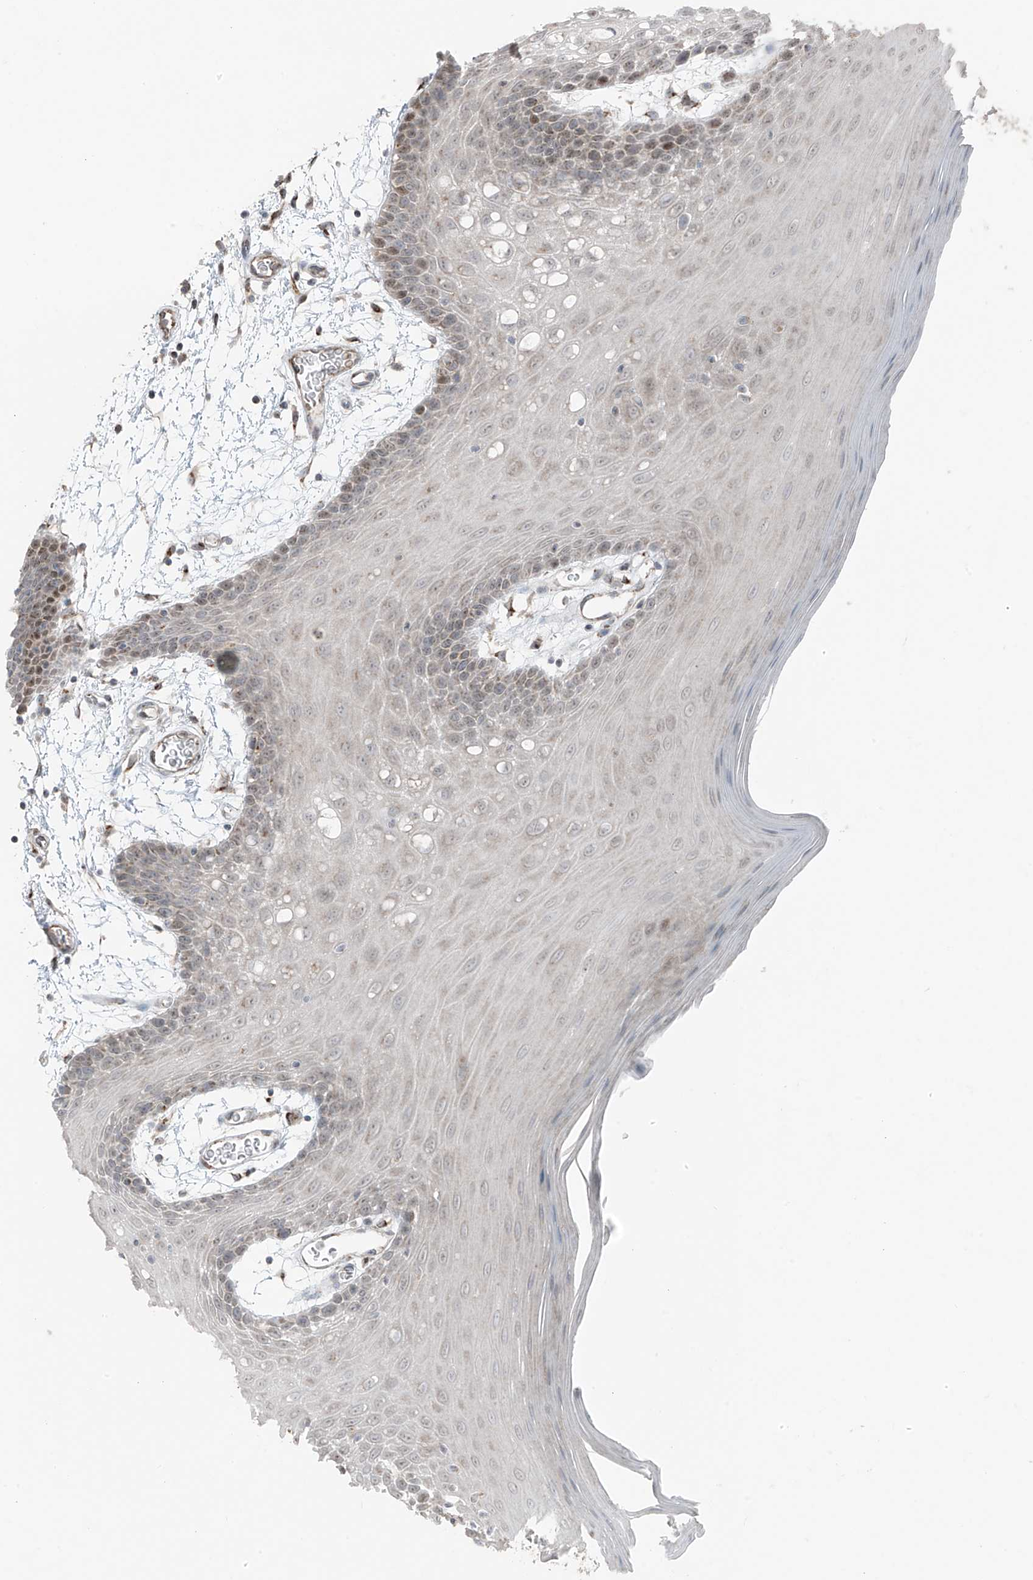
{"staining": {"intensity": "weak", "quantity": "<25%", "location": "cytoplasmic/membranous"}, "tissue": "oral mucosa", "cell_type": "Squamous epithelial cells", "image_type": "normal", "snomed": [{"axis": "morphology", "description": "Normal tissue, NOS"}, {"axis": "topography", "description": "Skeletal muscle"}, {"axis": "topography", "description": "Oral tissue"}, {"axis": "topography", "description": "Salivary gland"}, {"axis": "topography", "description": "Peripheral nerve tissue"}], "caption": "DAB immunohistochemical staining of benign oral mucosa shows no significant expression in squamous epithelial cells. The staining is performed using DAB brown chromogen with nuclei counter-stained in using hematoxylin.", "gene": "ERLEC1", "patient": {"sex": "male", "age": 54}}